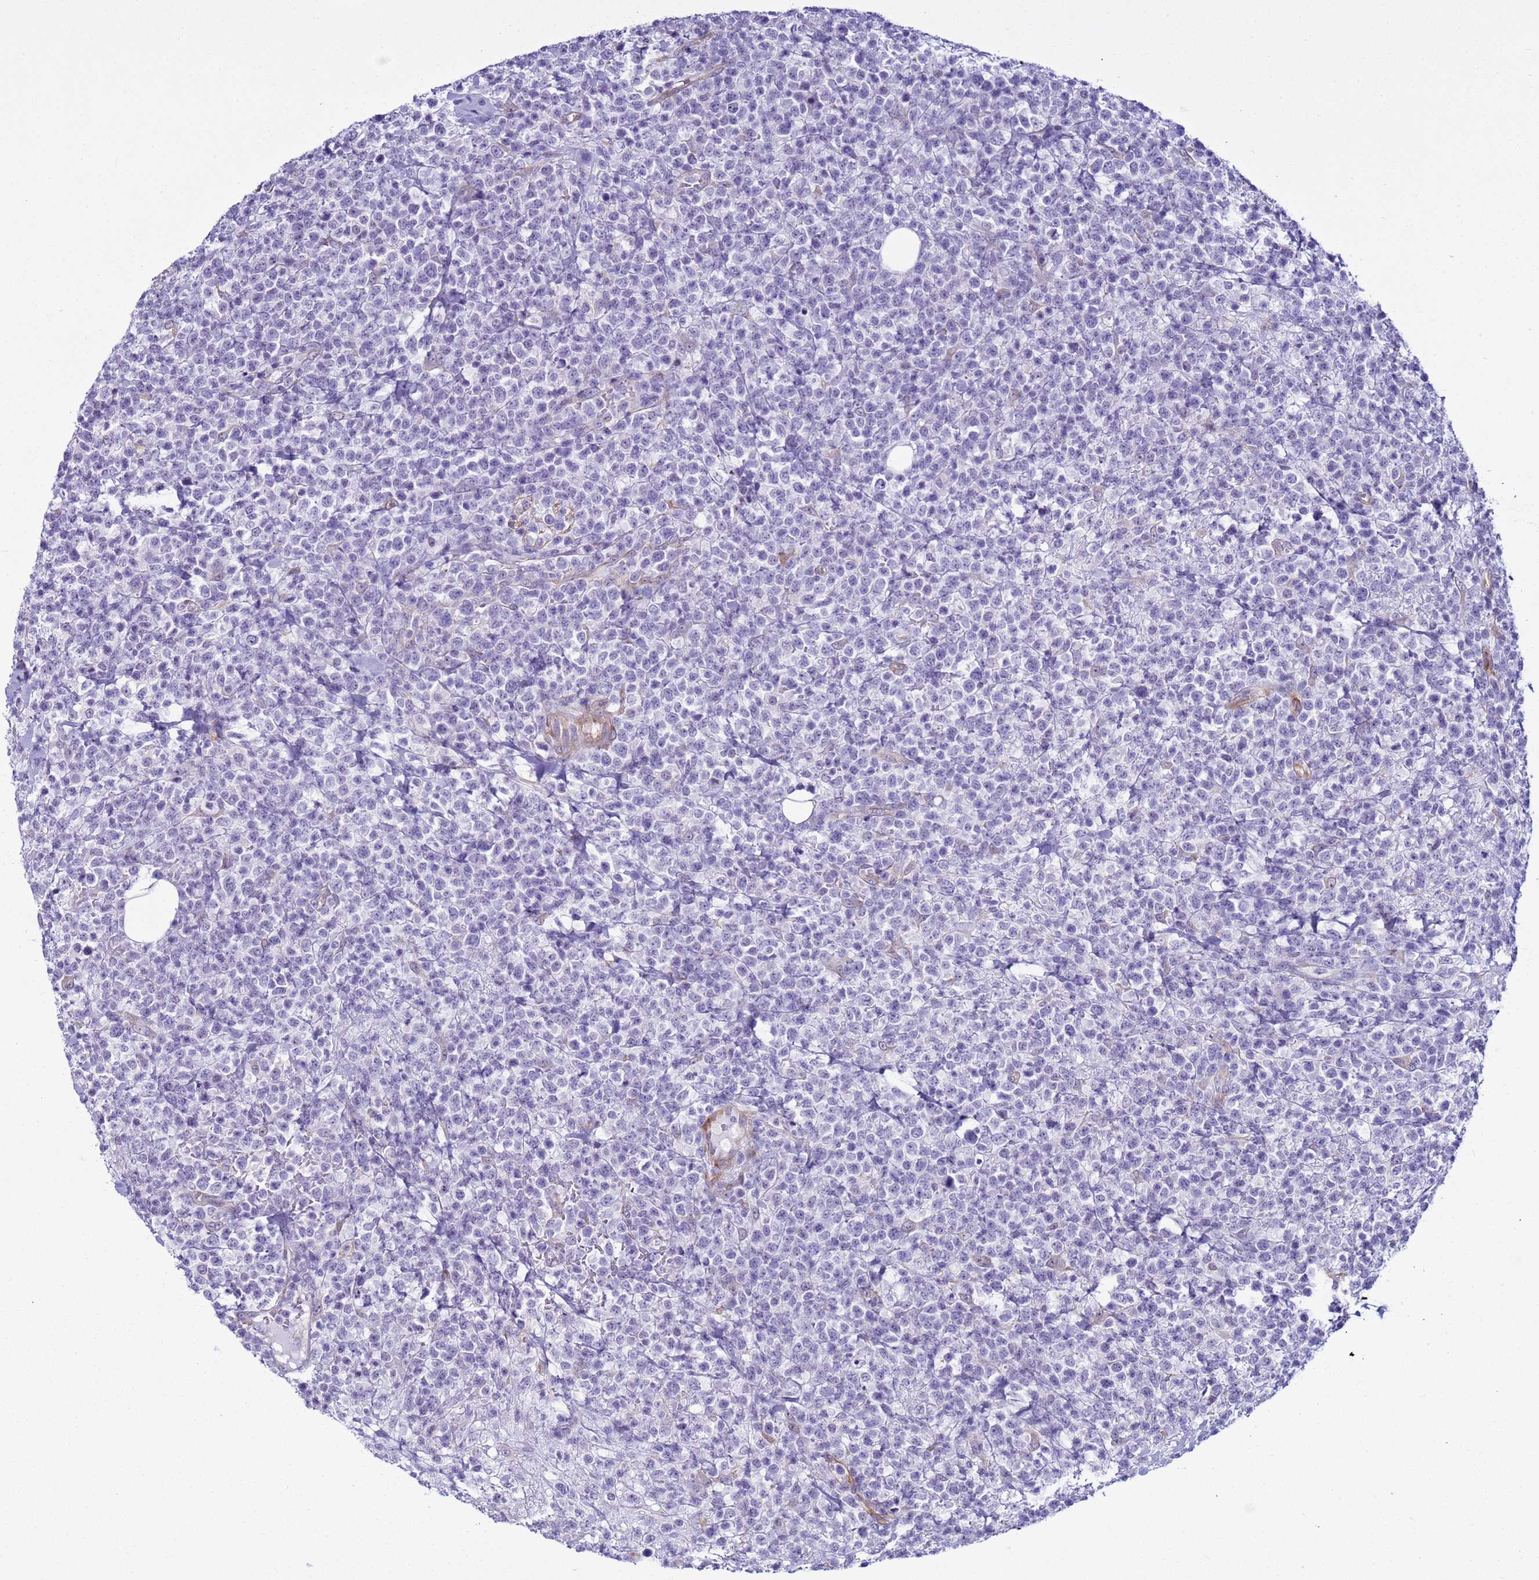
{"staining": {"intensity": "negative", "quantity": "none", "location": "none"}, "tissue": "lymphoma", "cell_type": "Tumor cells", "image_type": "cancer", "snomed": [{"axis": "morphology", "description": "Malignant lymphoma, non-Hodgkin's type, High grade"}, {"axis": "topography", "description": "Colon"}], "caption": "High power microscopy micrograph of an immunohistochemistry (IHC) photomicrograph of lymphoma, revealing no significant expression in tumor cells.", "gene": "LRRC10B", "patient": {"sex": "female", "age": 53}}